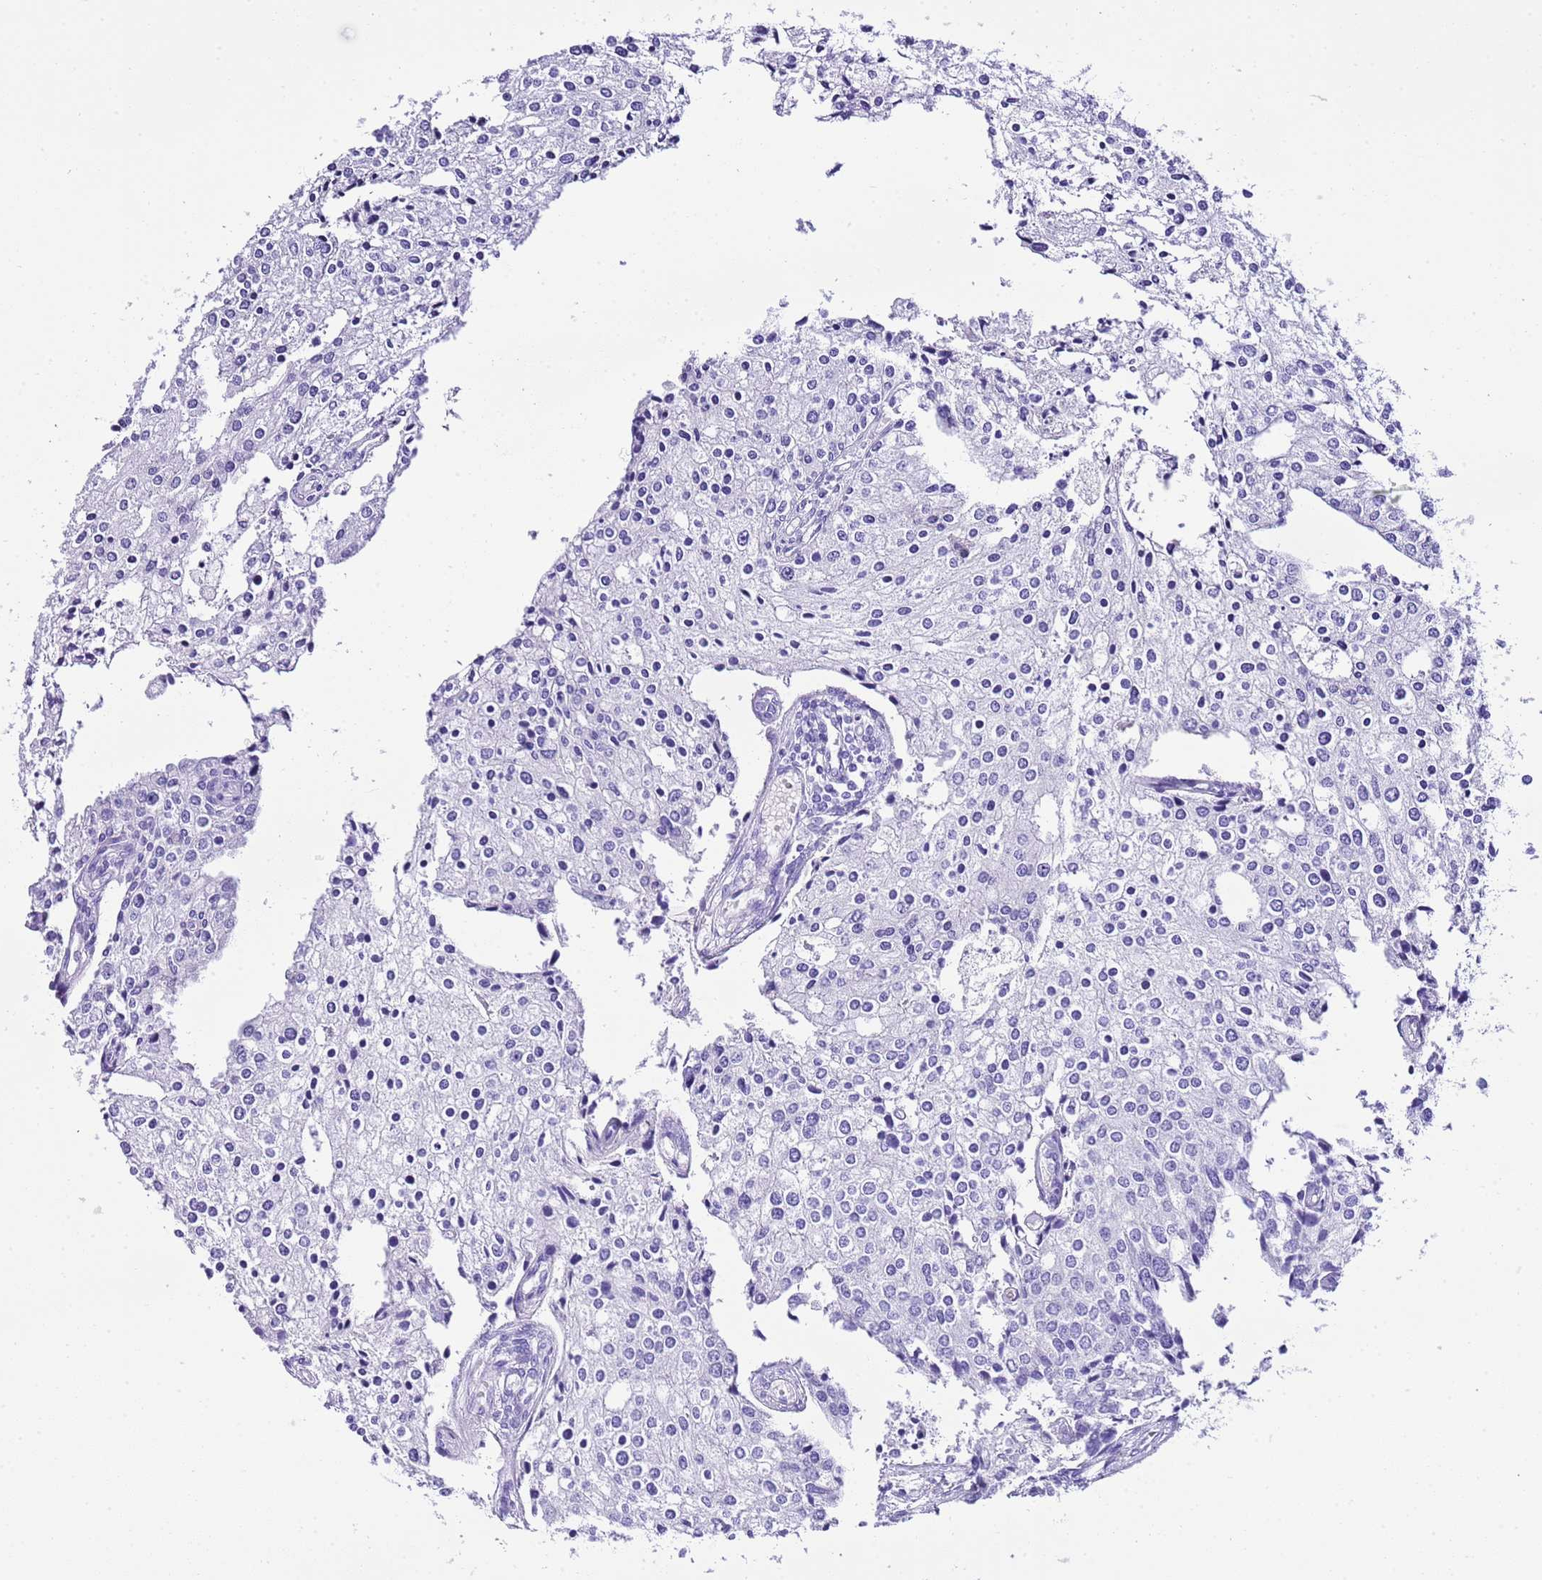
{"staining": {"intensity": "negative", "quantity": "none", "location": "none"}, "tissue": "prostate cancer", "cell_type": "Tumor cells", "image_type": "cancer", "snomed": [{"axis": "morphology", "description": "Adenocarcinoma, High grade"}, {"axis": "topography", "description": "Prostate"}], "caption": "This is a image of IHC staining of prostate cancer (high-grade adenocarcinoma), which shows no expression in tumor cells. (Stains: DAB immunohistochemistry with hematoxylin counter stain, Microscopy: brightfield microscopy at high magnification).", "gene": "KCNC1", "patient": {"sex": "male", "age": 62}}